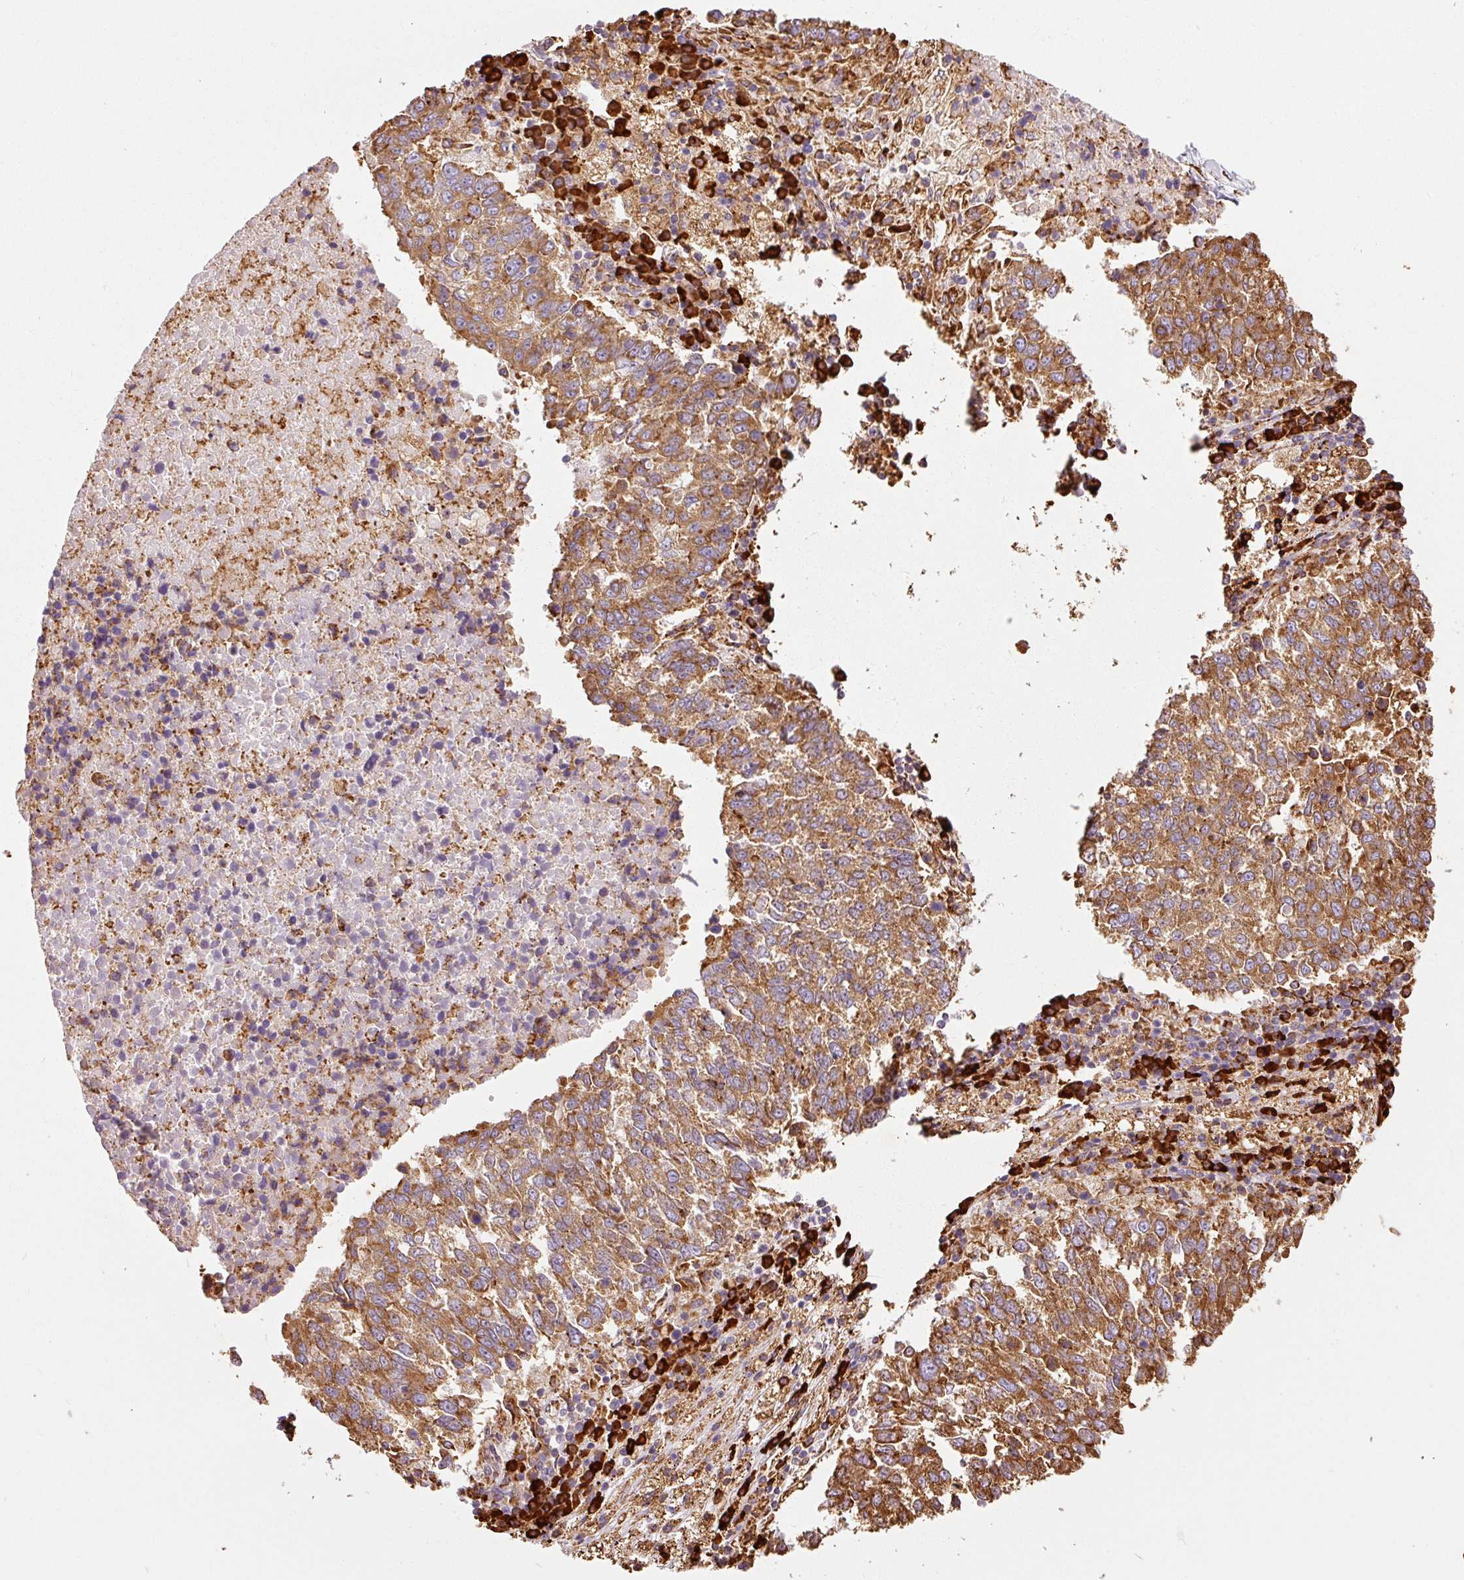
{"staining": {"intensity": "moderate", "quantity": ">75%", "location": "cytoplasmic/membranous"}, "tissue": "lung cancer", "cell_type": "Tumor cells", "image_type": "cancer", "snomed": [{"axis": "morphology", "description": "Squamous cell carcinoma, NOS"}, {"axis": "topography", "description": "Lung"}], "caption": "Tumor cells exhibit moderate cytoplasmic/membranous positivity in about >75% of cells in lung cancer (squamous cell carcinoma). Immunohistochemistry (ihc) stains the protein of interest in brown and the nuclei are stained blue.", "gene": "KLC1", "patient": {"sex": "male", "age": 73}}